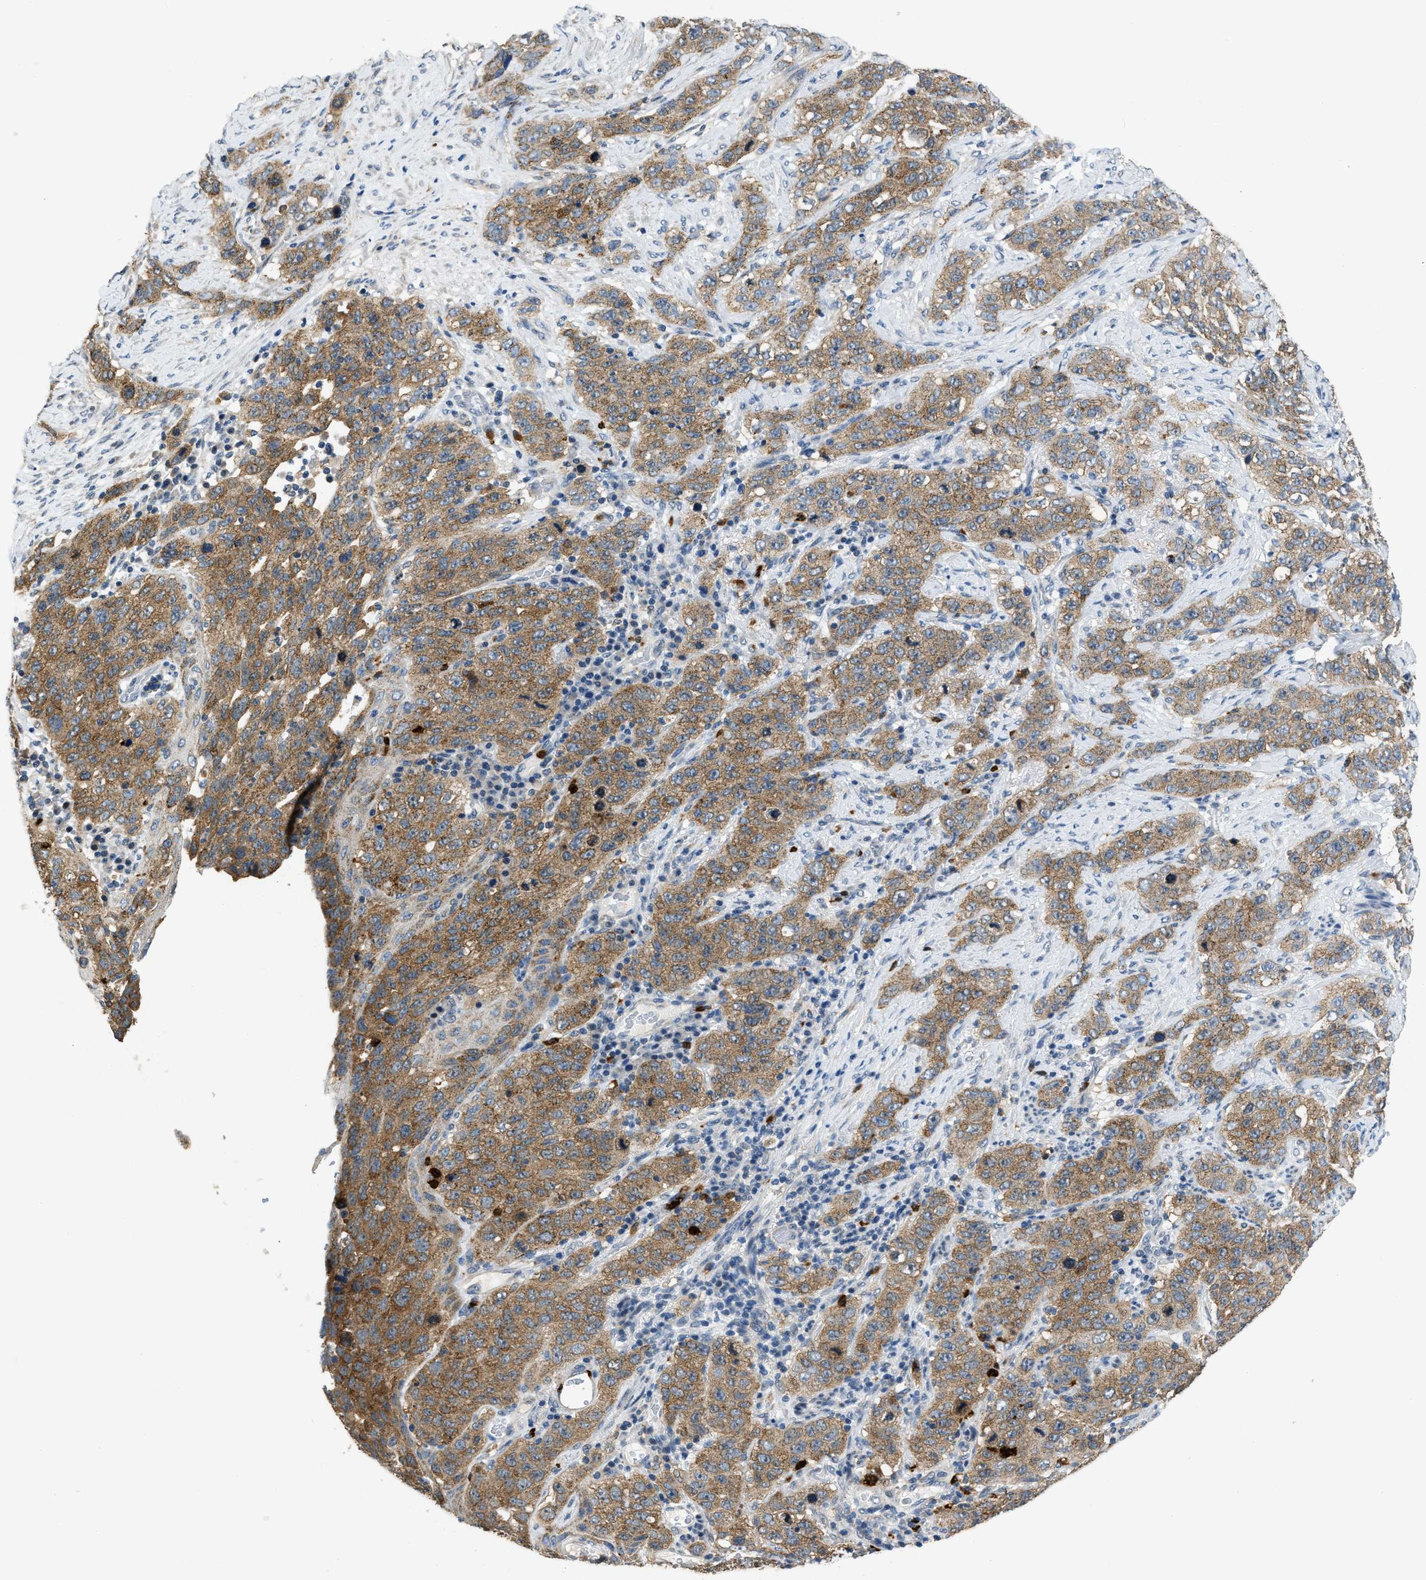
{"staining": {"intensity": "moderate", "quantity": ">75%", "location": "cytoplasmic/membranous"}, "tissue": "stomach cancer", "cell_type": "Tumor cells", "image_type": "cancer", "snomed": [{"axis": "morphology", "description": "Adenocarcinoma, NOS"}, {"axis": "topography", "description": "Stomach"}], "caption": "Protein expression analysis of human stomach cancer (adenocarcinoma) reveals moderate cytoplasmic/membranous expression in approximately >75% of tumor cells. Nuclei are stained in blue.", "gene": "TOMM34", "patient": {"sex": "male", "age": 48}}